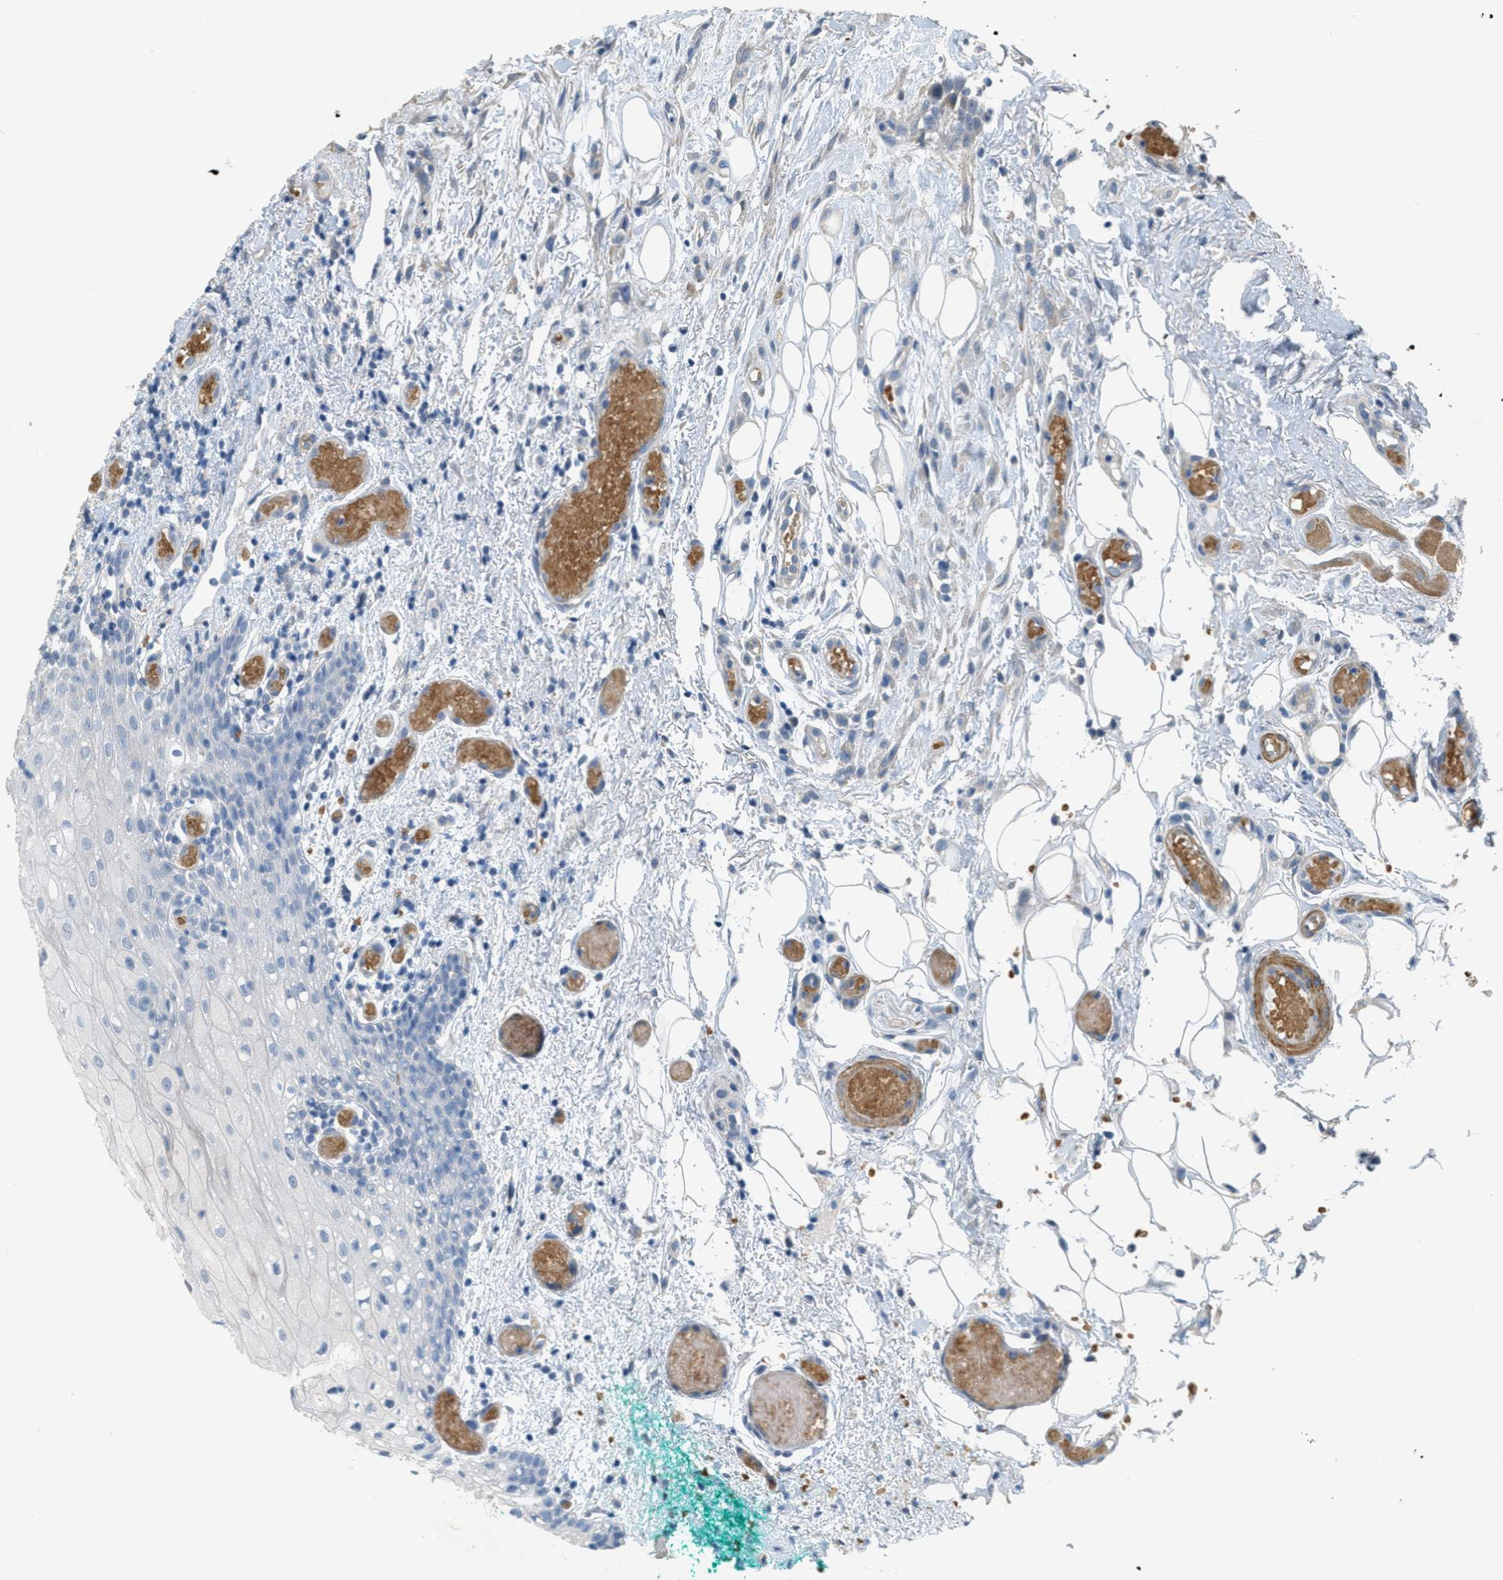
{"staining": {"intensity": "weak", "quantity": "<25%", "location": "cytoplasmic/membranous"}, "tissue": "oral mucosa", "cell_type": "Squamous epithelial cells", "image_type": "normal", "snomed": [{"axis": "morphology", "description": "Normal tissue, NOS"}, {"axis": "morphology", "description": "Squamous cell carcinoma, NOS"}, {"axis": "topography", "description": "Oral tissue"}, {"axis": "topography", "description": "Salivary gland"}, {"axis": "topography", "description": "Head-Neck"}], "caption": "An IHC image of benign oral mucosa is shown. There is no staining in squamous epithelial cells of oral mucosa.", "gene": "MRS2", "patient": {"sex": "female", "age": 62}}